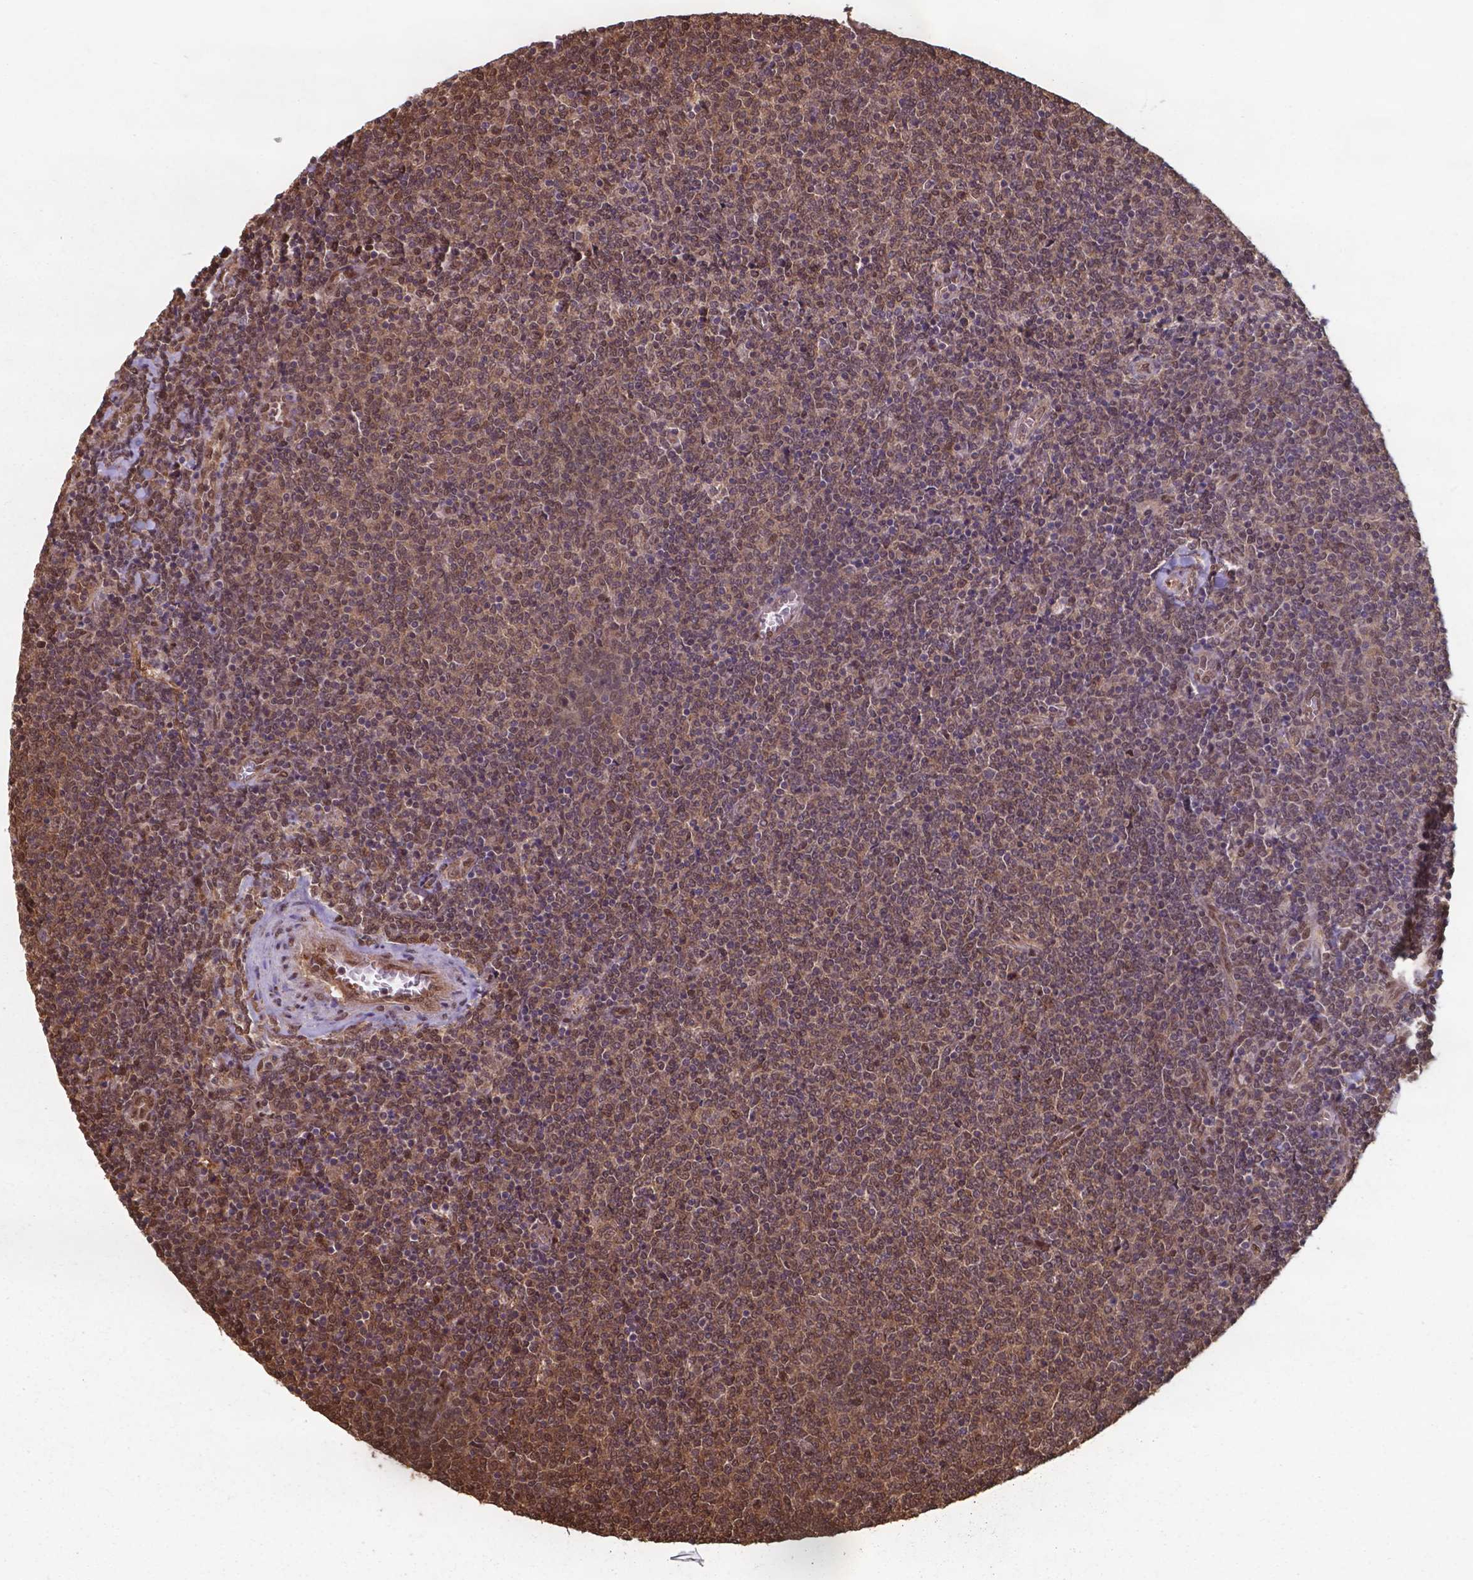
{"staining": {"intensity": "moderate", "quantity": "25%-75%", "location": "cytoplasmic/membranous,nuclear"}, "tissue": "lymphoma", "cell_type": "Tumor cells", "image_type": "cancer", "snomed": [{"axis": "morphology", "description": "Malignant lymphoma, non-Hodgkin's type, Low grade"}, {"axis": "topography", "description": "Lymph node"}], "caption": "DAB (3,3'-diaminobenzidine) immunohistochemical staining of human lymphoma demonstrates moderate cytoplasmic/membranous and nuclear protein staining in about 25%-75% of tumor cells.", "gene": "CHP2", "patient": {"sex": "male", "age": 52}}